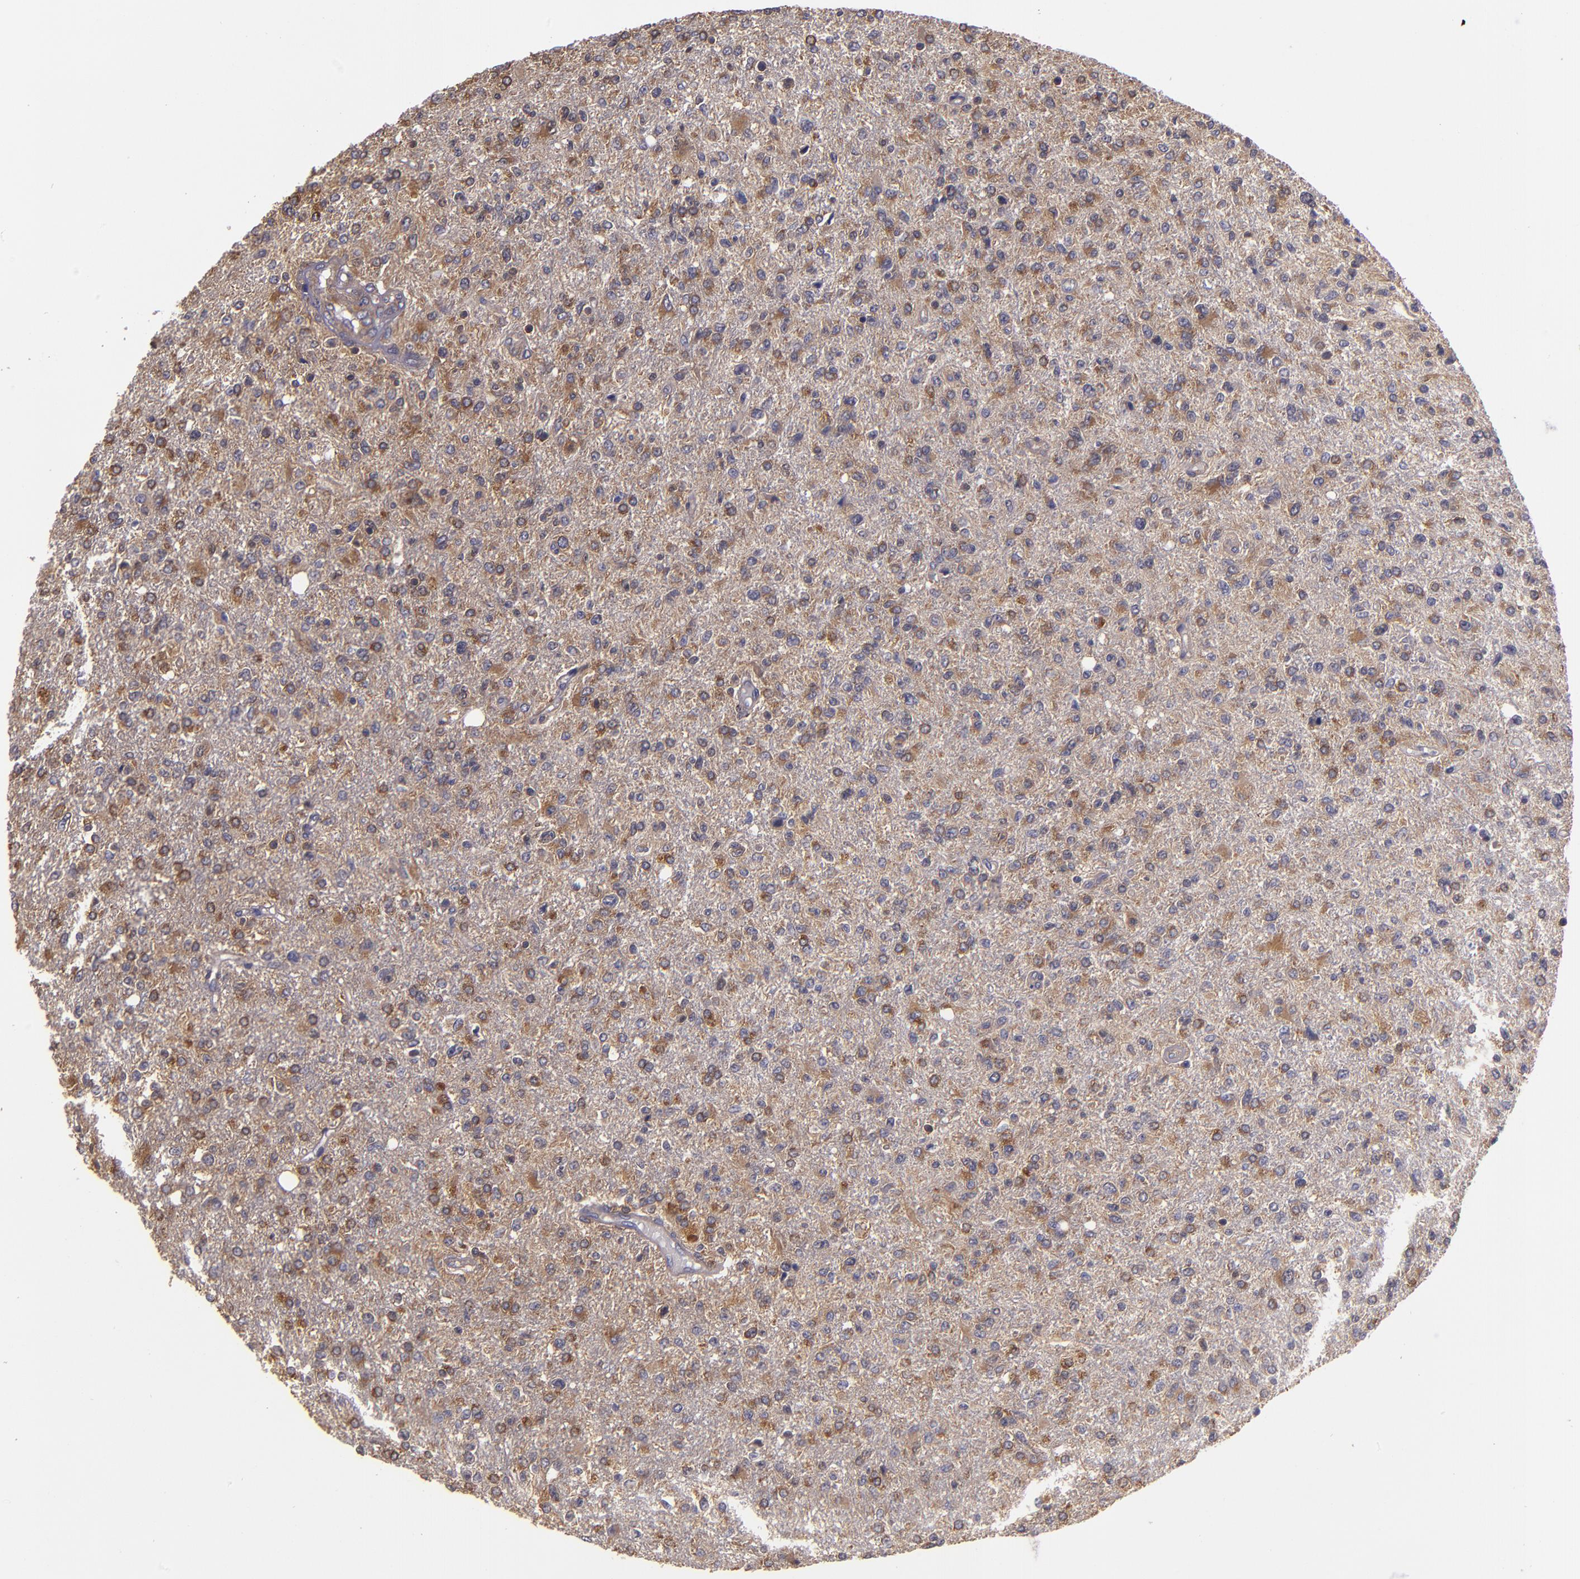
{"staining": {"intensity": "weak", "quantity": ">75%", "location": "cytoplasmic/membranous"}, "tissue": "glioma", "cell_type": "Tumor cells", "image_type": "cancer", "snomed": [{"axis": "morphology", "description": "Glioma, malignant, High grade"}, {"axis": "topography", "description": "Cerebral cortex"}], "caption": "A photomicrograph of glioma stained for a protein reveals weak cytoplasmic/membranous brown staining in tumor cells.", "gene": "CARS1", "patient": {"sex": "male", "age": 76}}